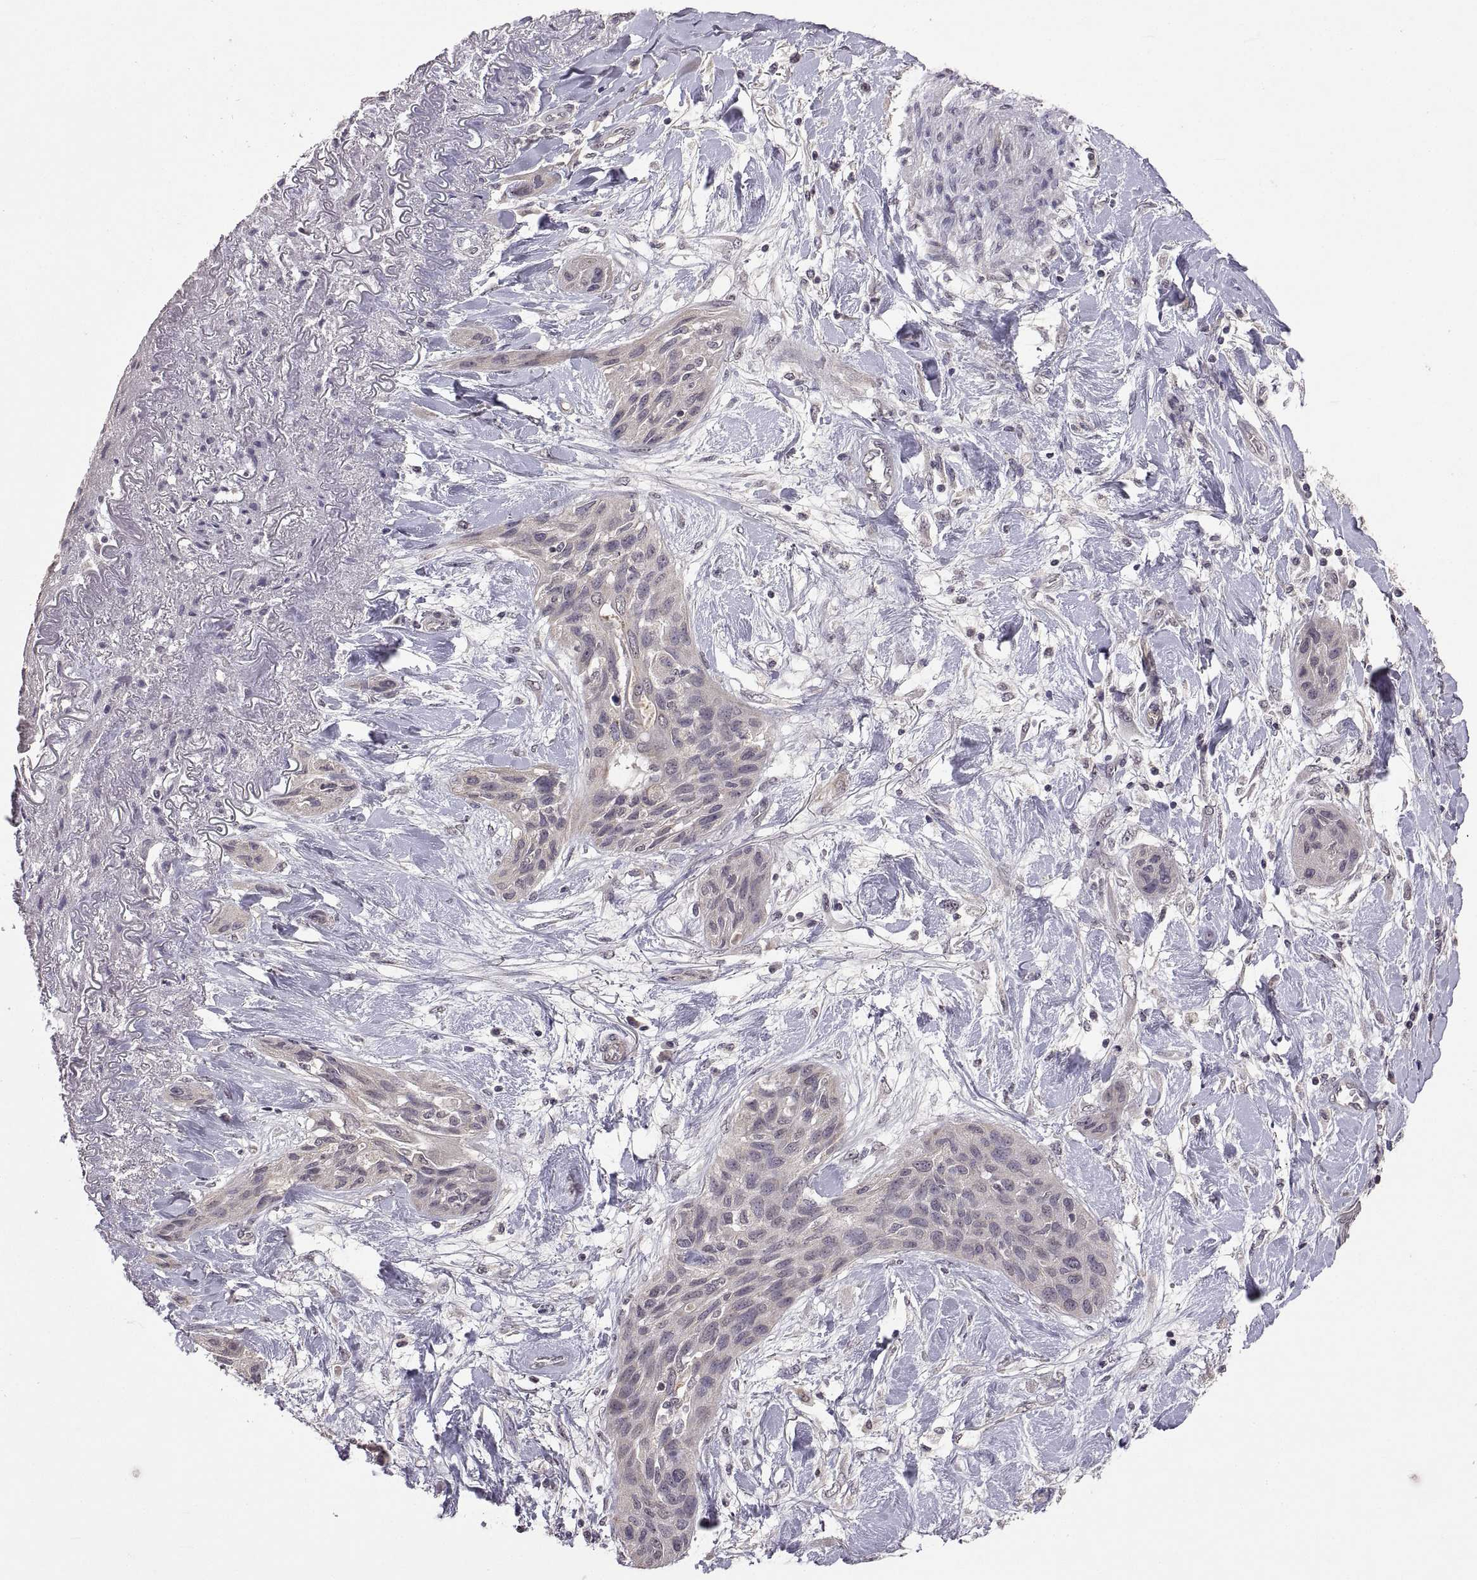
{"staining": {"intensity": "weak", "quantity": "<25%", "location": "cytoplasmic/membranous"}, "tissue": "lung cancer", "cell_type": "Tumor cells", "image_type": "cancer", "snomed": [{"axis": "morphology", "description": "Squamous cell carcinoma, NOS"}, {"axis": "topography", "description": "Lung"}], "caption": "IHC micrograph of neoplastic tissue: human squamous cell carcinoma (lung) stained with DAB (3,3'-diaminobenzidine) shows no significant protein staining in tumor cells. The staining was performed using DAB to visualize the protein expression in brown, while the nuclei were stained in blue with hematoxylin (Magnification: 20x).", "gene": "LAMA1", "patient": {"sex": "female", "age": 70}}